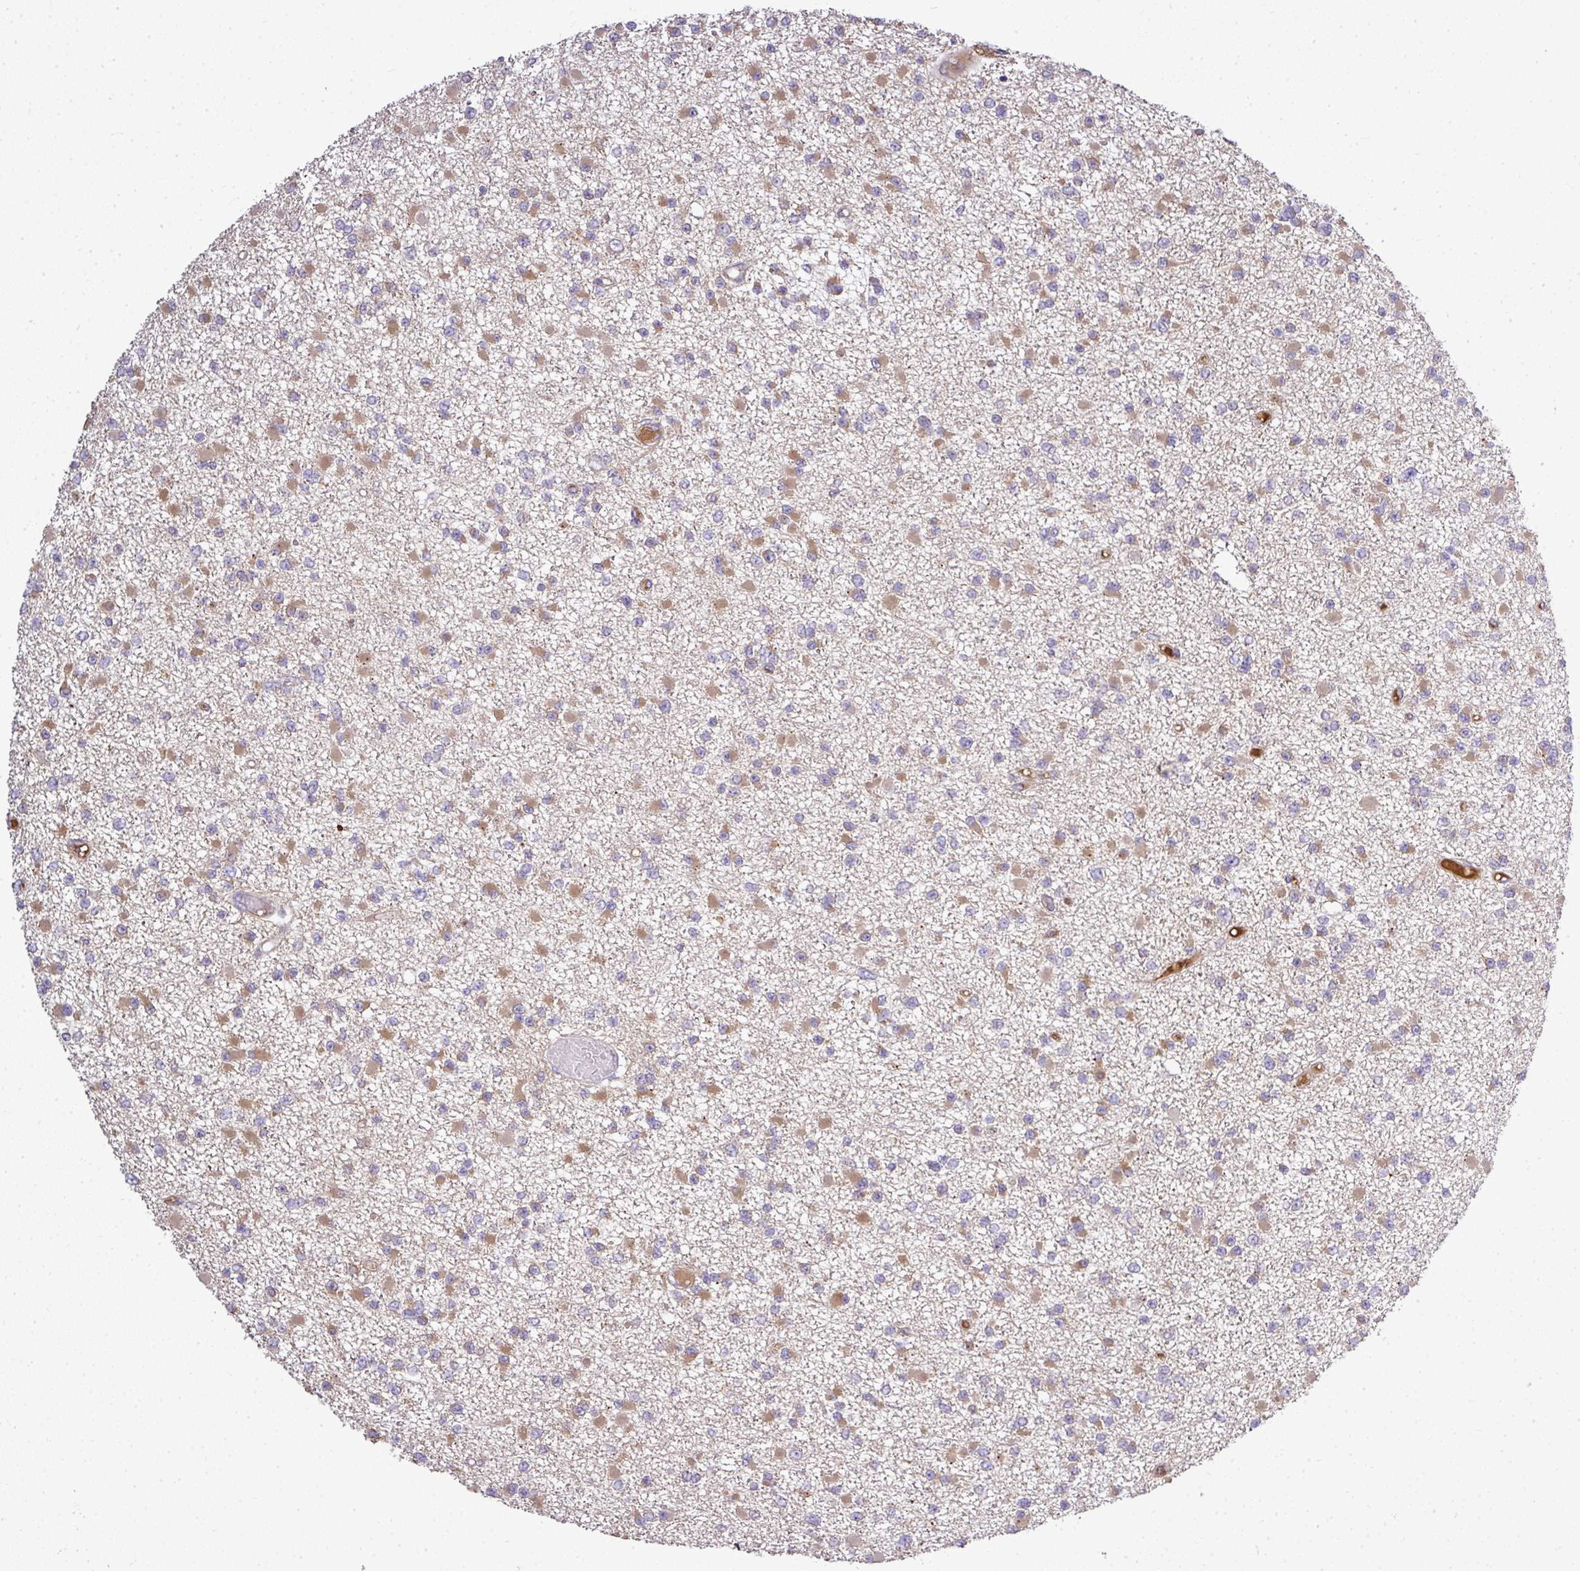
{"staining": {"intensity": "moderate", "quantity": "25%-75%", "location": "cytoplasmic/membranous"}, "tissue": "glioma", "cell_type": "Tumor cells", "image_type": "cancer", "snomed": [{"axis": "morphology", "description": "Glioma, malignant, Low grade"}, {"axis": "topography", "description": "Brain"}], "caption": "A high-resolution histopathology image shows immunohistochemistry staining of low-grade glioma (malignant), which exhibits moderate cytoplasmic/membranous positivity in approximately 25%-75% of tumor cells. The staining is performed using DAB (3,3'-diaminobenzidine) brown chromogen to label protein expression. The nuclei are counter-stained blue using hematoxylin.", "gene": "STAT5A", "patient": {"sex": "female", "age": 22}}